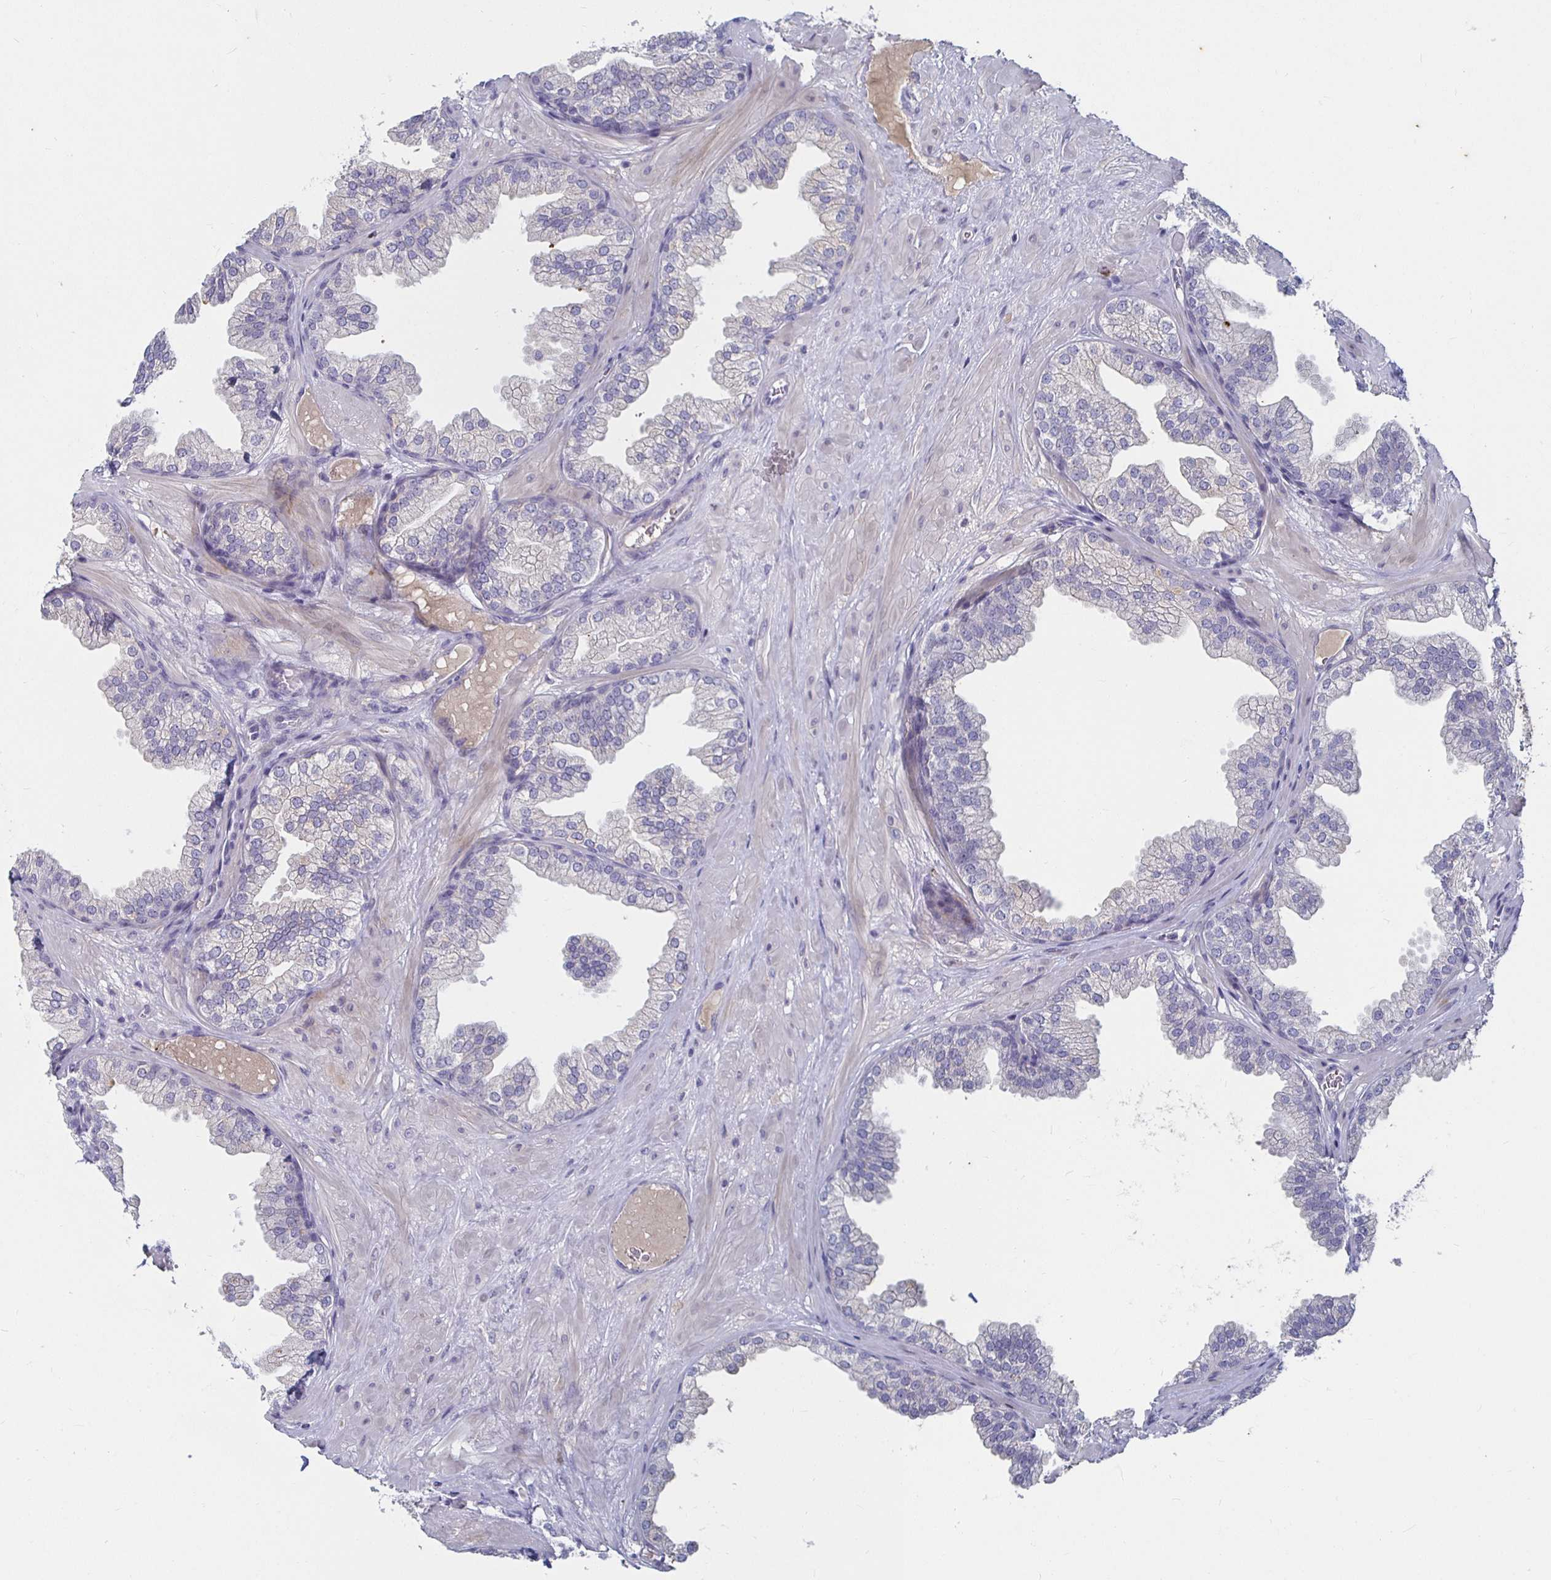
{"staining": {"intensity": "negative", "quantity": "none", "location": "none"}, "tissue": "prostate", "cell_type": "Glandular cells", "image_type": "normal", "snomed": [{"axis": "morphology", "description": "Normal tissue, NOS"}, {"axis": "topography", "description": "Prostate"}], "caption": "Glandular cells show no significant protein positivity in benign prostate.", "gene": "RNF144B", "patient": {"sex": "male", "age": 37}}